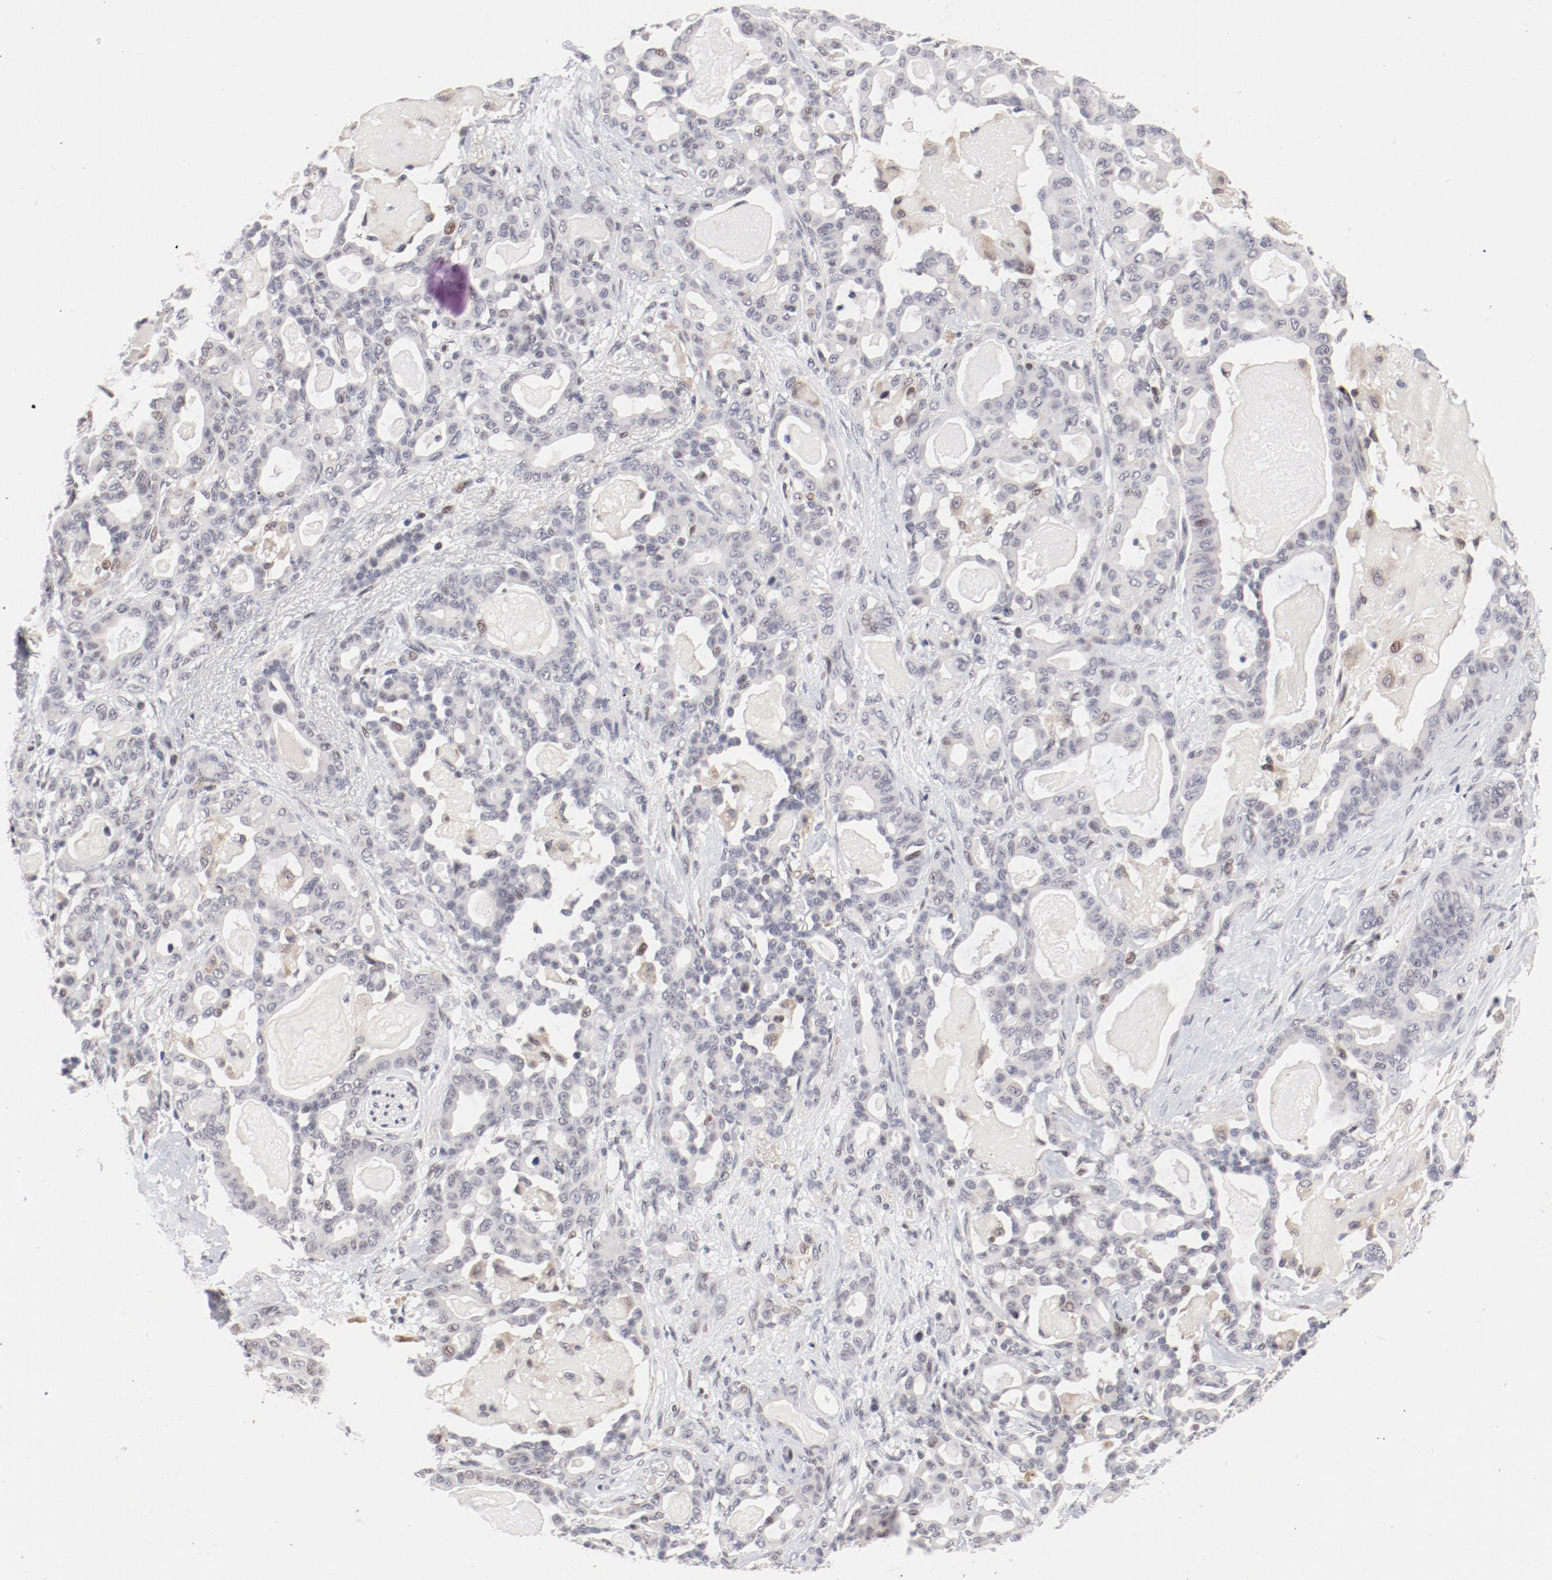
{"staining": {"intensity": "negative", "quantity": "none", "location": "none"}, "tissue": "pancreatic cancer", "cell_type": "Tumor cells", "image_type": "cancer", "snomed": [{"axis": "morphology", "description": "Adenocarcinoma, NOS"}, {"axis": "topography", "description": "Pancreas"}], "caption": "Pancreatic adenocarcinoma was stained to show a protein in brown. There is no significant staining in tumor cells. The staining is performed using DAB brown chromogen with nuclei counter-stained in using hematoxylin.", "gene": "FSCB", "patient": {"sex": "male", "age": 63}}